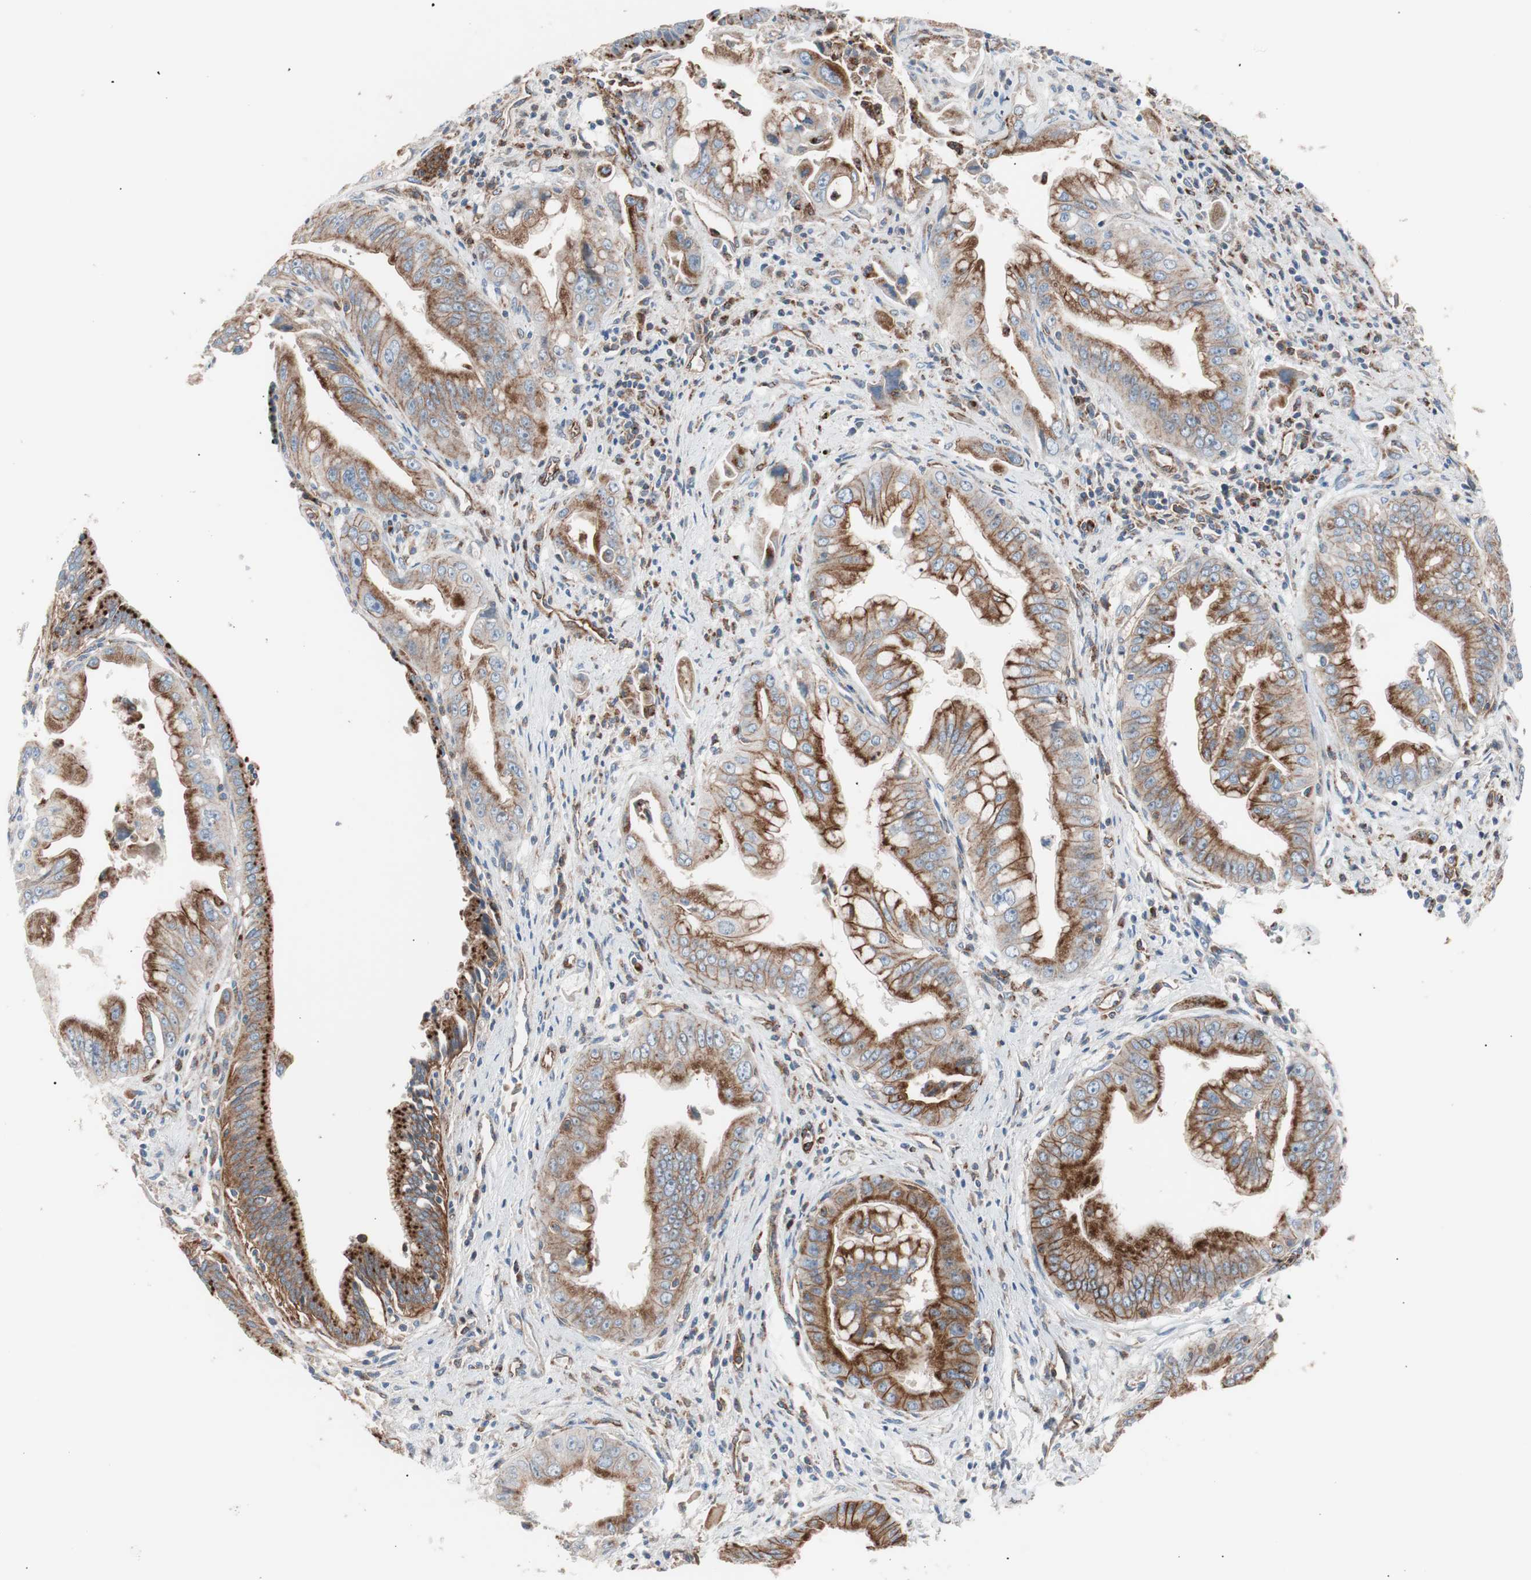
{"staining": {"intensity": "moderate", "quantity": ">75%", "location": "cytoplasmic/membranous"}, "tissue": "pancreatic cancer", "cell_type": "Tumor cells", "image_type": "cancer", "snomed": [{"axis": "morphology", "description": "Adenocarcinoma, NOS"}, {"axis": "topography", "description": "Pancreas"}], "caption": "Pancreatic cancer (adenocarcinoma) stained for a protein (brown) exhibits moderate cytoplasmic/membranous positive staining in about >75% of tumor cells.", "gene": "FLOT2", "patient": {"sex": "male", "age": 59}}